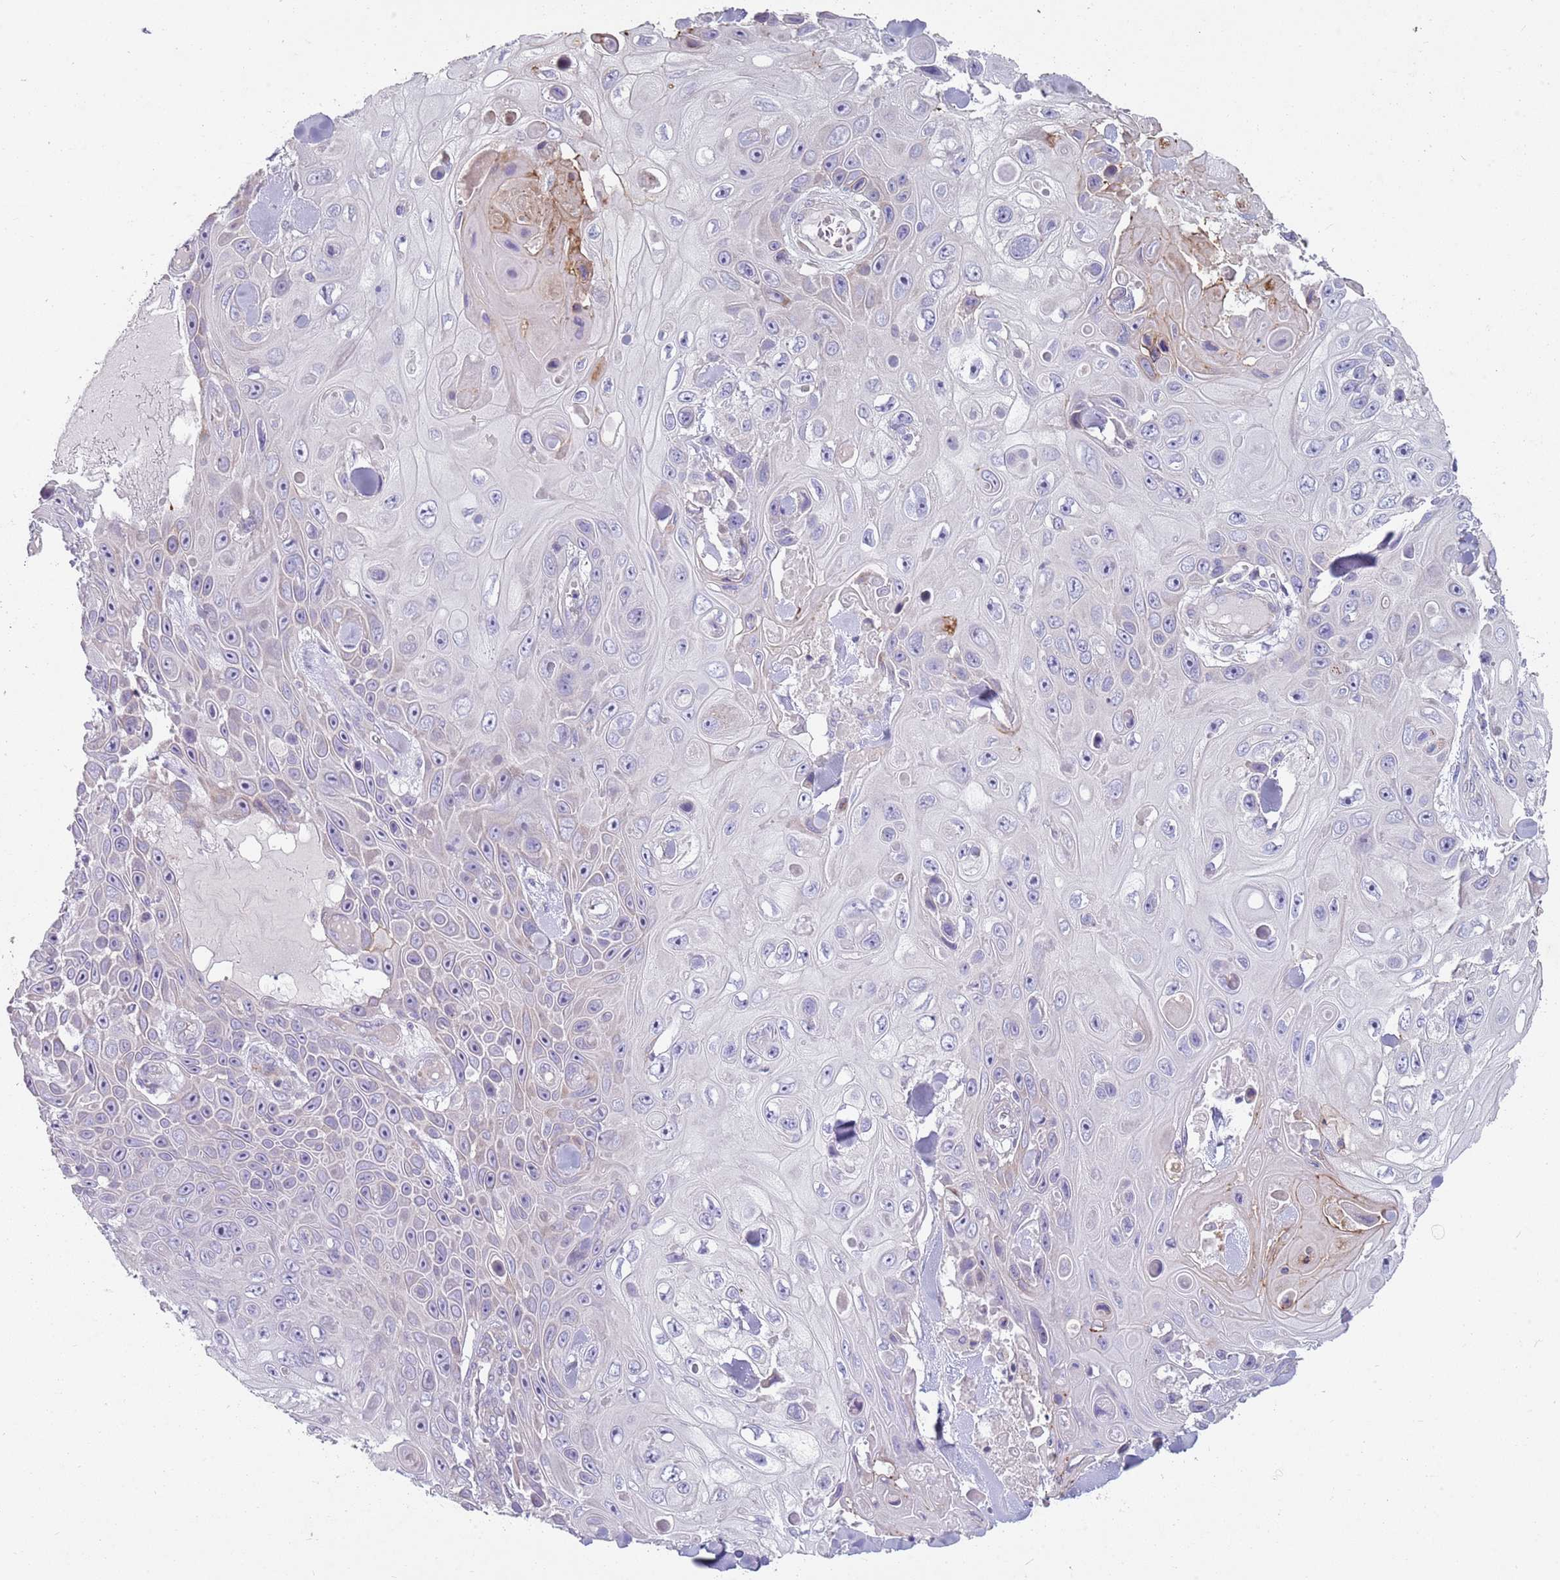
{"staining": {"intensity": "negative", "quantity": "none", "location": "none"}, "tissue": "skin cancer", "cell_type": "Tumor cells", "image_type": "cancer", "snomed": [{"axis": "morphology", "description": "Squamous cell carcinoma, NOS"}, {"axis": "topography", "description": "Skin"}], "caption": "Skin cancer stained for a protein using immunohistochemistry (IHC) displays no expression tumor cells.", "gene": "ZNF583", "patient": {"sex": "male", "age": 82}}